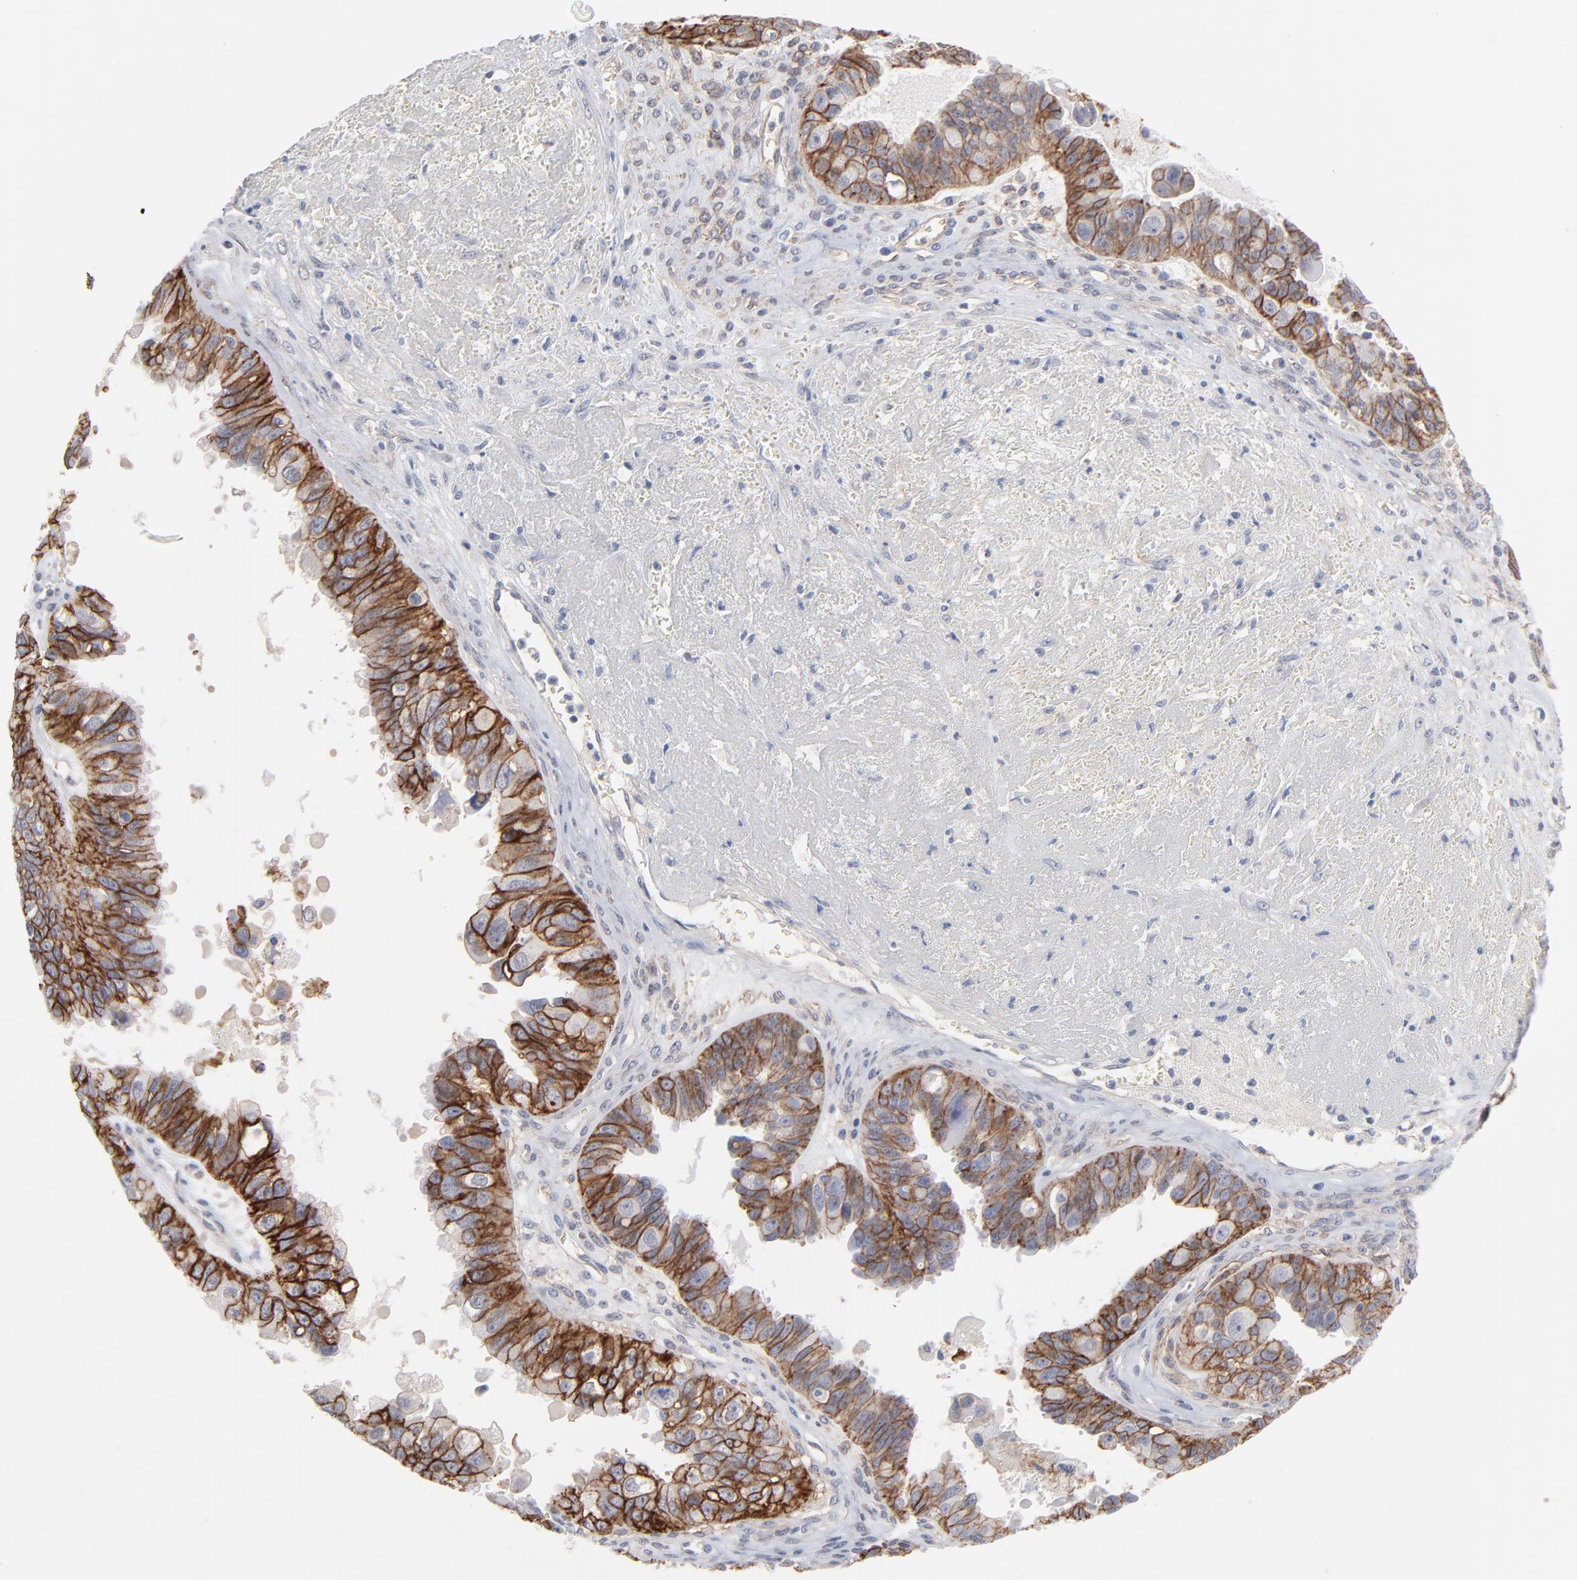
{"staining": {"intensity": "strong", "quantity": ">75%", "location": "cytoplasmic/membranous"}, "tissue": "ovarian cancer", "cell_type": "Tumor cells", "image_type": "cancer", "snomed": [{"axis": "morphology", "description": "Carcinoma, endometroid"}, {"axis": "topography", "description": "Ovary"}], "caption": "Protein expression analysis of human endometroid carcinoma (ovarian) reveals strong cytoplasmic/membranous staining in about >75% of tumor cells.", "gene": "SLC16A1", "patient": {"sex": "female", "age": 85}}